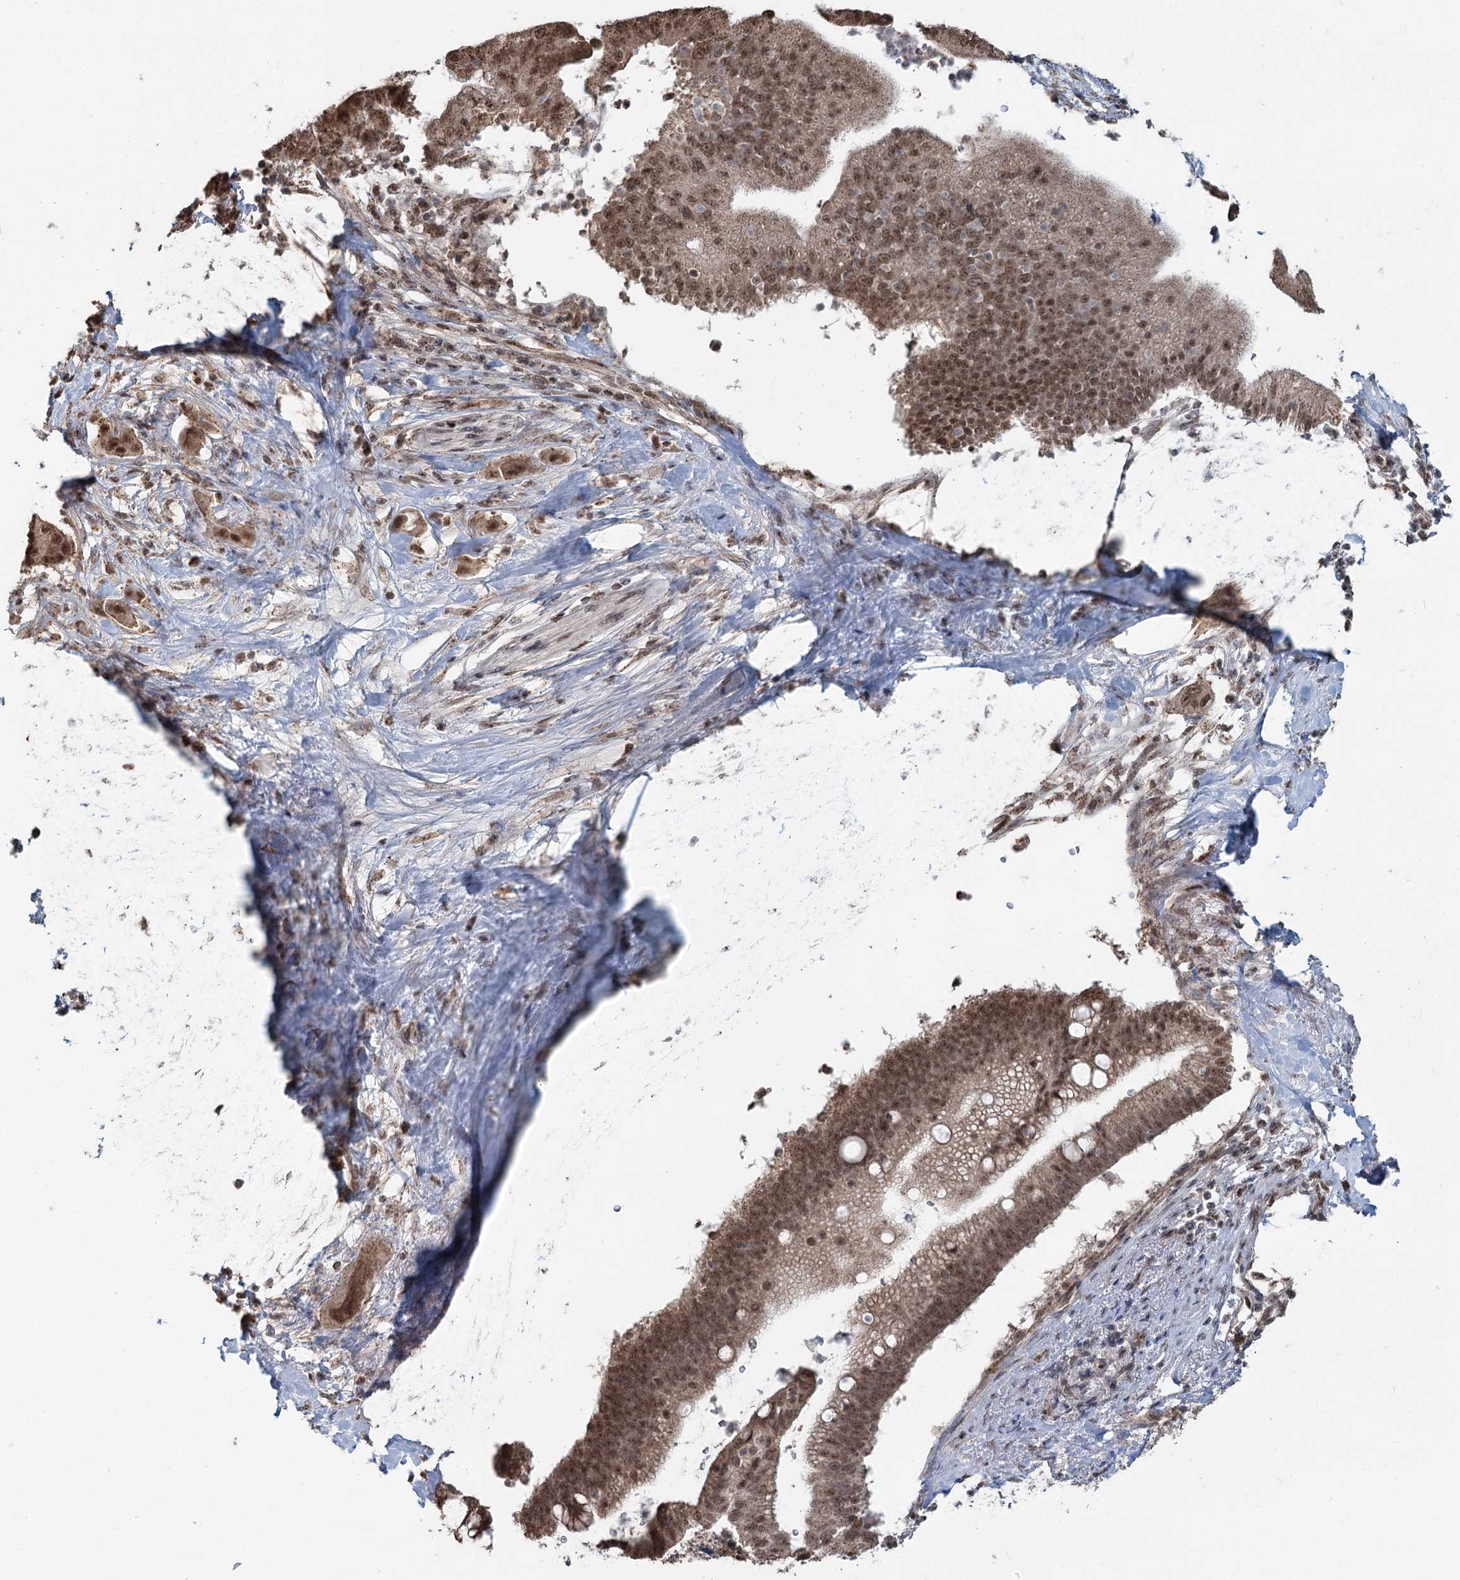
{"staining": {"intensity": "moderate", "quantity": ">75%", "location": "nuclear"}, "tissue": "pancreatic cancer", "cell_type": "Tumor cells", "image_type": "cancer", "snomed": [{"axis": "morphology", "description": "Adenocarcinoma, NOS"}, {"axis": "topography", "description": "Pancreas"}], "caption": "Brown immunohistochemical staining in adenocarcinoma (pancreatic) shows moderate nuclear expression in about >75% of tumor cells.", "gene": "GPALPP1", "patient": {"sex": "male", "age": 68}}